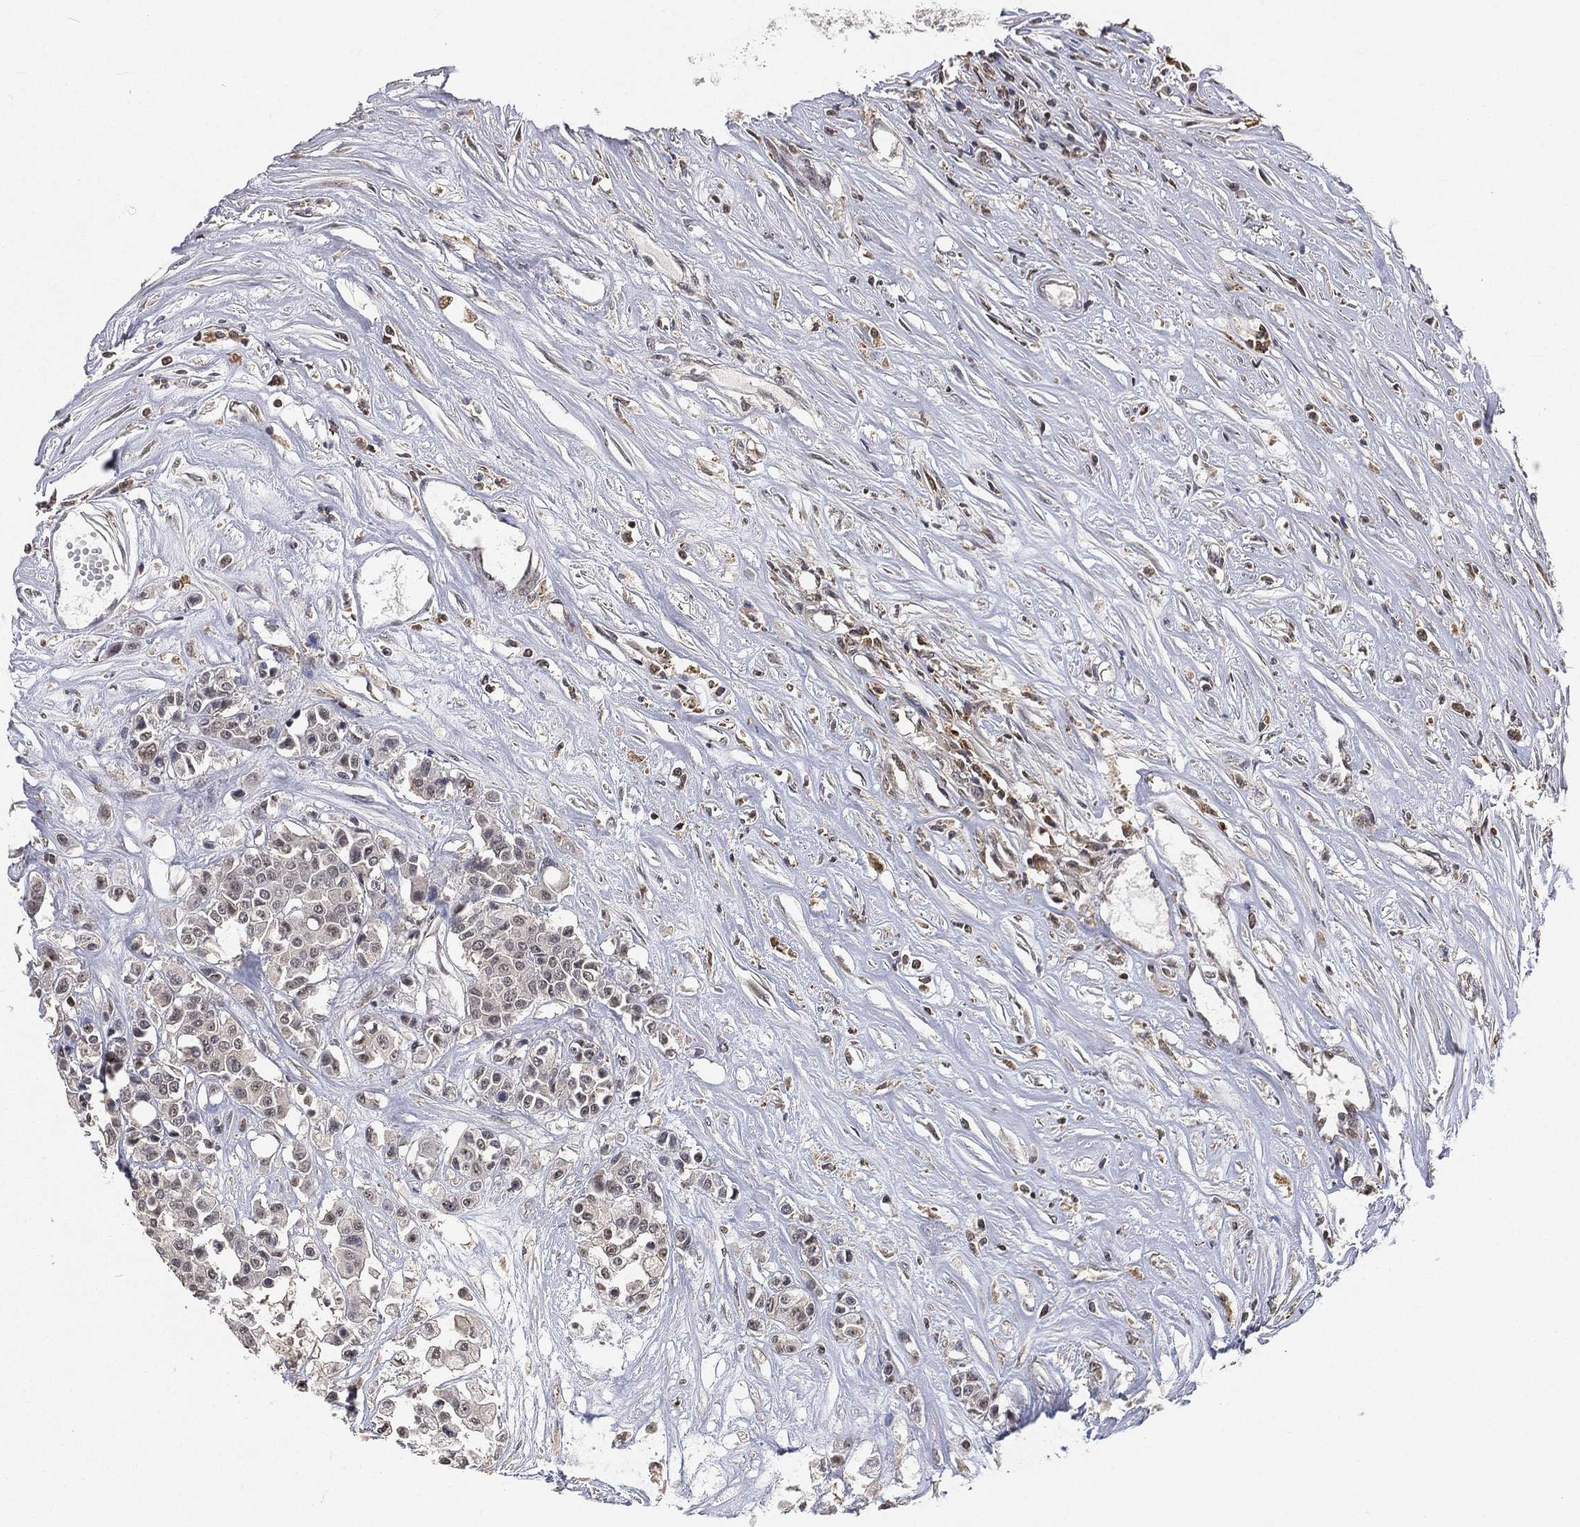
{"staining": {"intensity": "negative", "quantity": "none", "location": "none"}, "tissue": "carcinoid", "cell_type": "Tumor cells", "image_type": "cancer", "snomed": [{"axis": "morphology", "description": "Carcinoid, malignant, NOS"}, {"axis": "topography", "description": "Colon"}], "caption": "The micrograph displays no staining of tumor cells in malignant carcinoid.", "gene": "WDR26", "patient": {"sex": "male", "age": 81}}